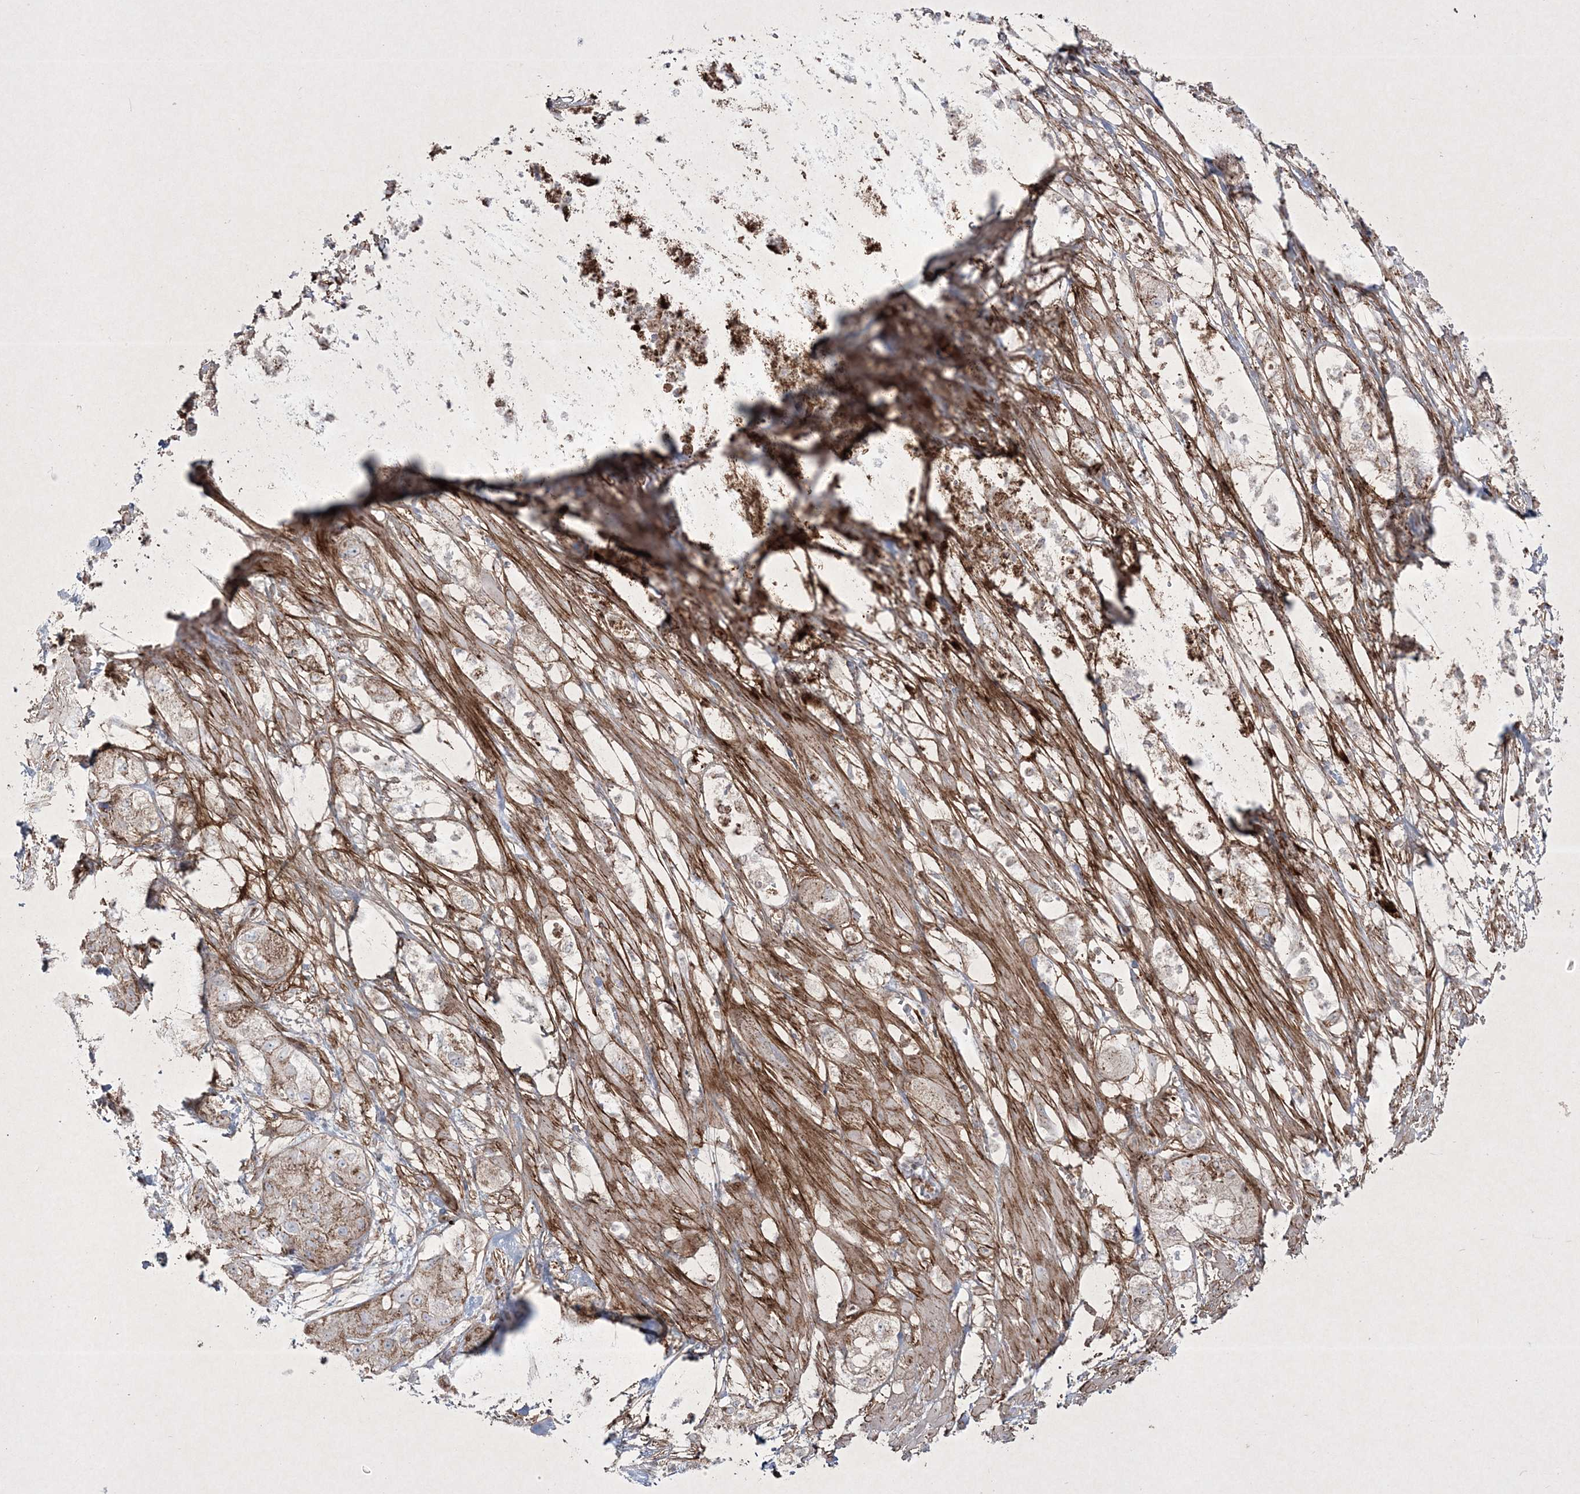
{"staining": {"intensity": "moderate", "quantity": ">75%", "location": "cytoplasmic/membranous"}, "tissue": "pancreatic cancer", "cell_type": "Tumor cells", "image_type": "cancer", "snomed": [{"axis": "morphology", "description": "Adenocarcinoma, NOS"}, {"axis": "topography", "description": "Pancreas"}], "caption": "Brown immunohistochemical staining in human pancreatic cancer (adenocarcinoma) reveals moderate cytoplasmic/membranous positivity in approximately >75% of tumor cells. Nuclei are stained in blue.", "gene": "RICTOR", "patient": {"sex": "female", "age": 78}}